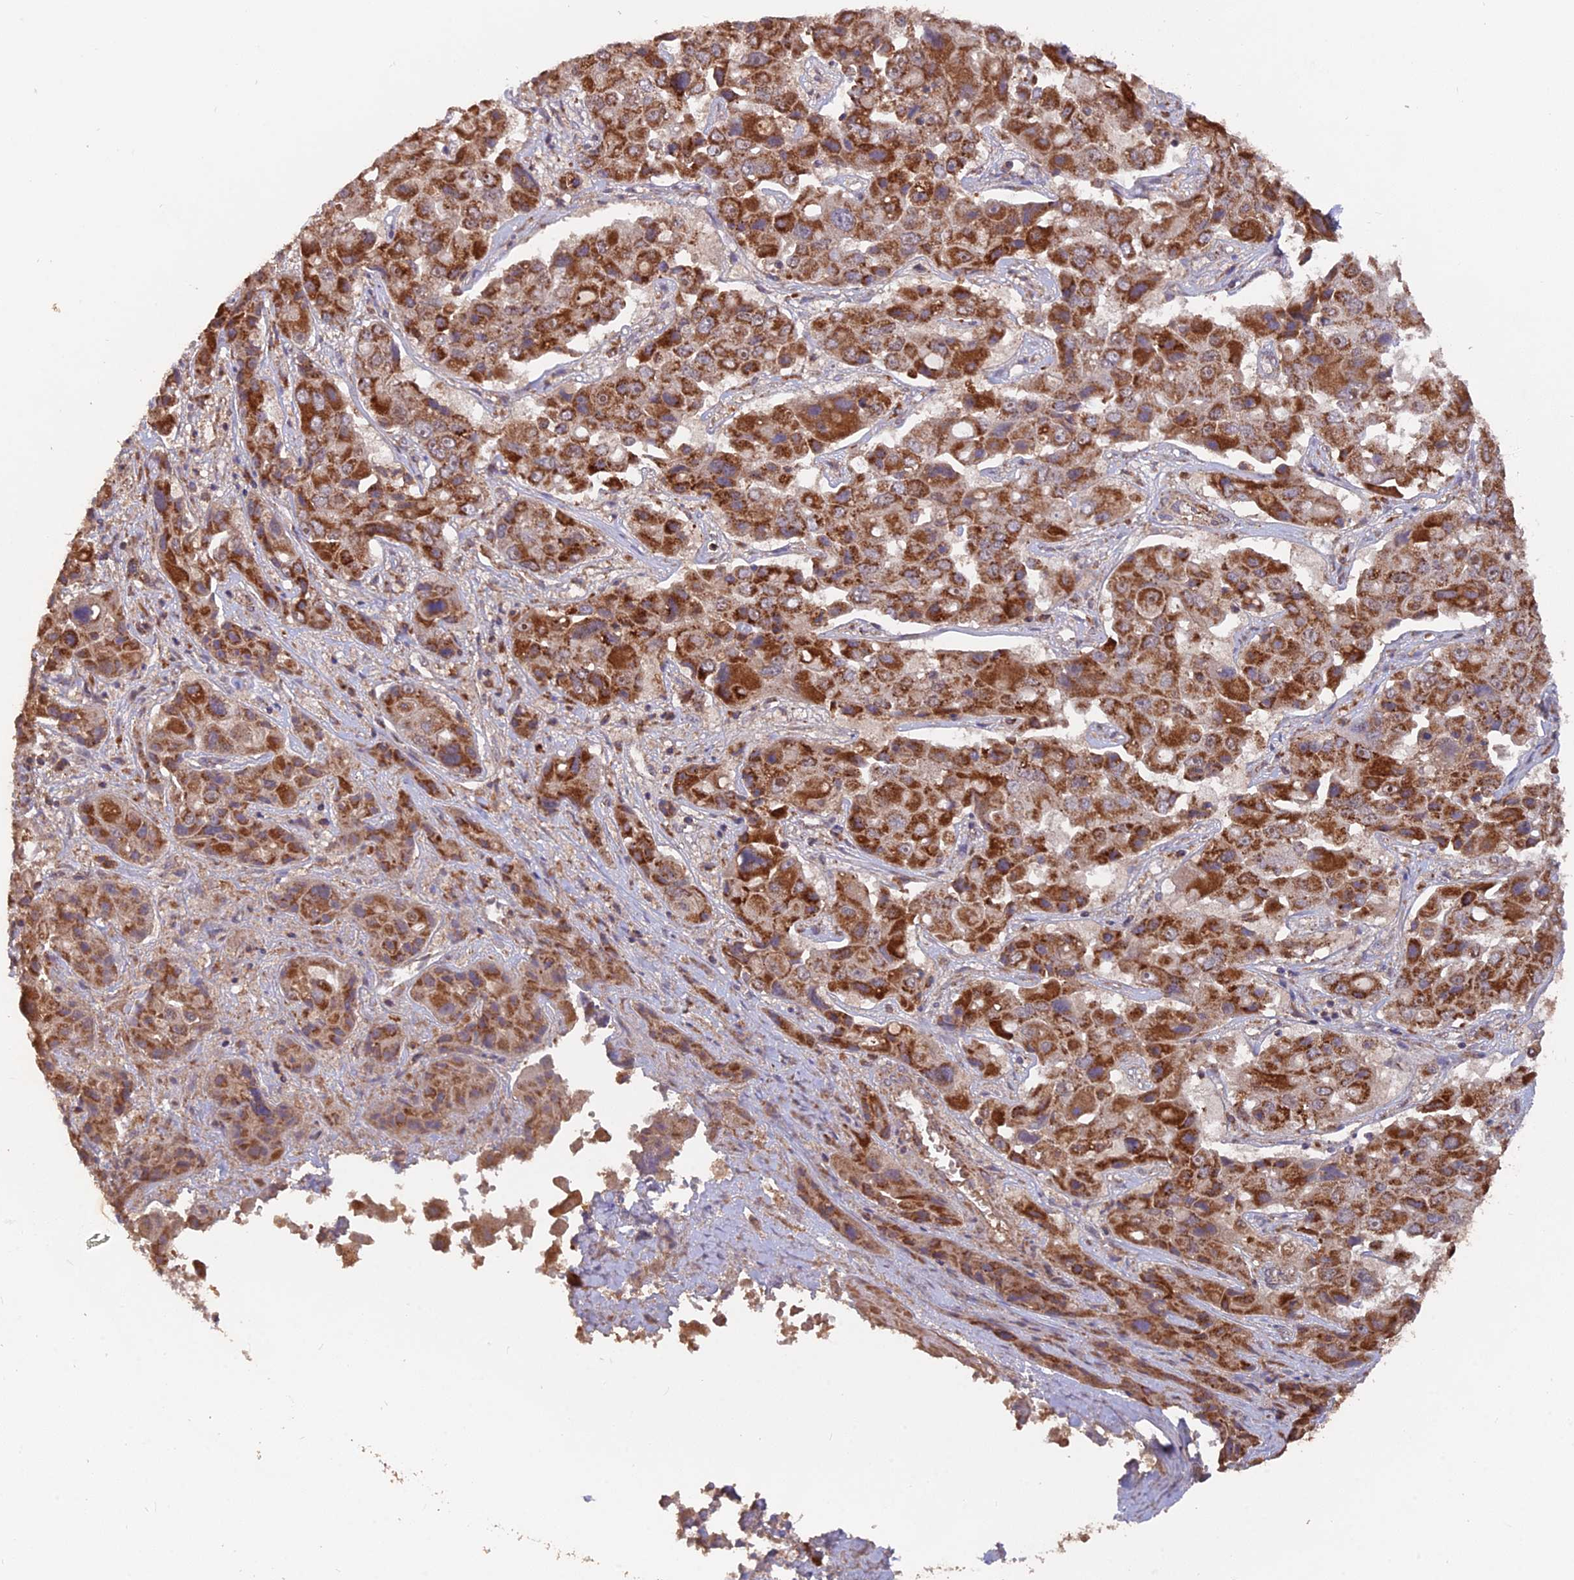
{"staining": {"intensity": "strong", "quantity": ">75%", "location": "cytoplasmic/membranous"}, "tissue": "liver cancer", "cell_type": "Tumor cells", "image_type": "cancer", "snomed": [{"axis": "morphology", "description": "Cholangiocarcinoma"}, {"axis": "topography", "description": "Liver"}], "caption": "IHC staining of liver cancer, which reveals high levels of strong cytoplasmic/membranous expression in about >75% of tumor cells indicating strong cytoplasmic/membranous protein expression. The staining was performed using DAB (brown) for protein detection and nuclei were counterstained in hematoxylin (blue).", "gene": "IFT22", "patient": {"sex": "male", "age": 67}}